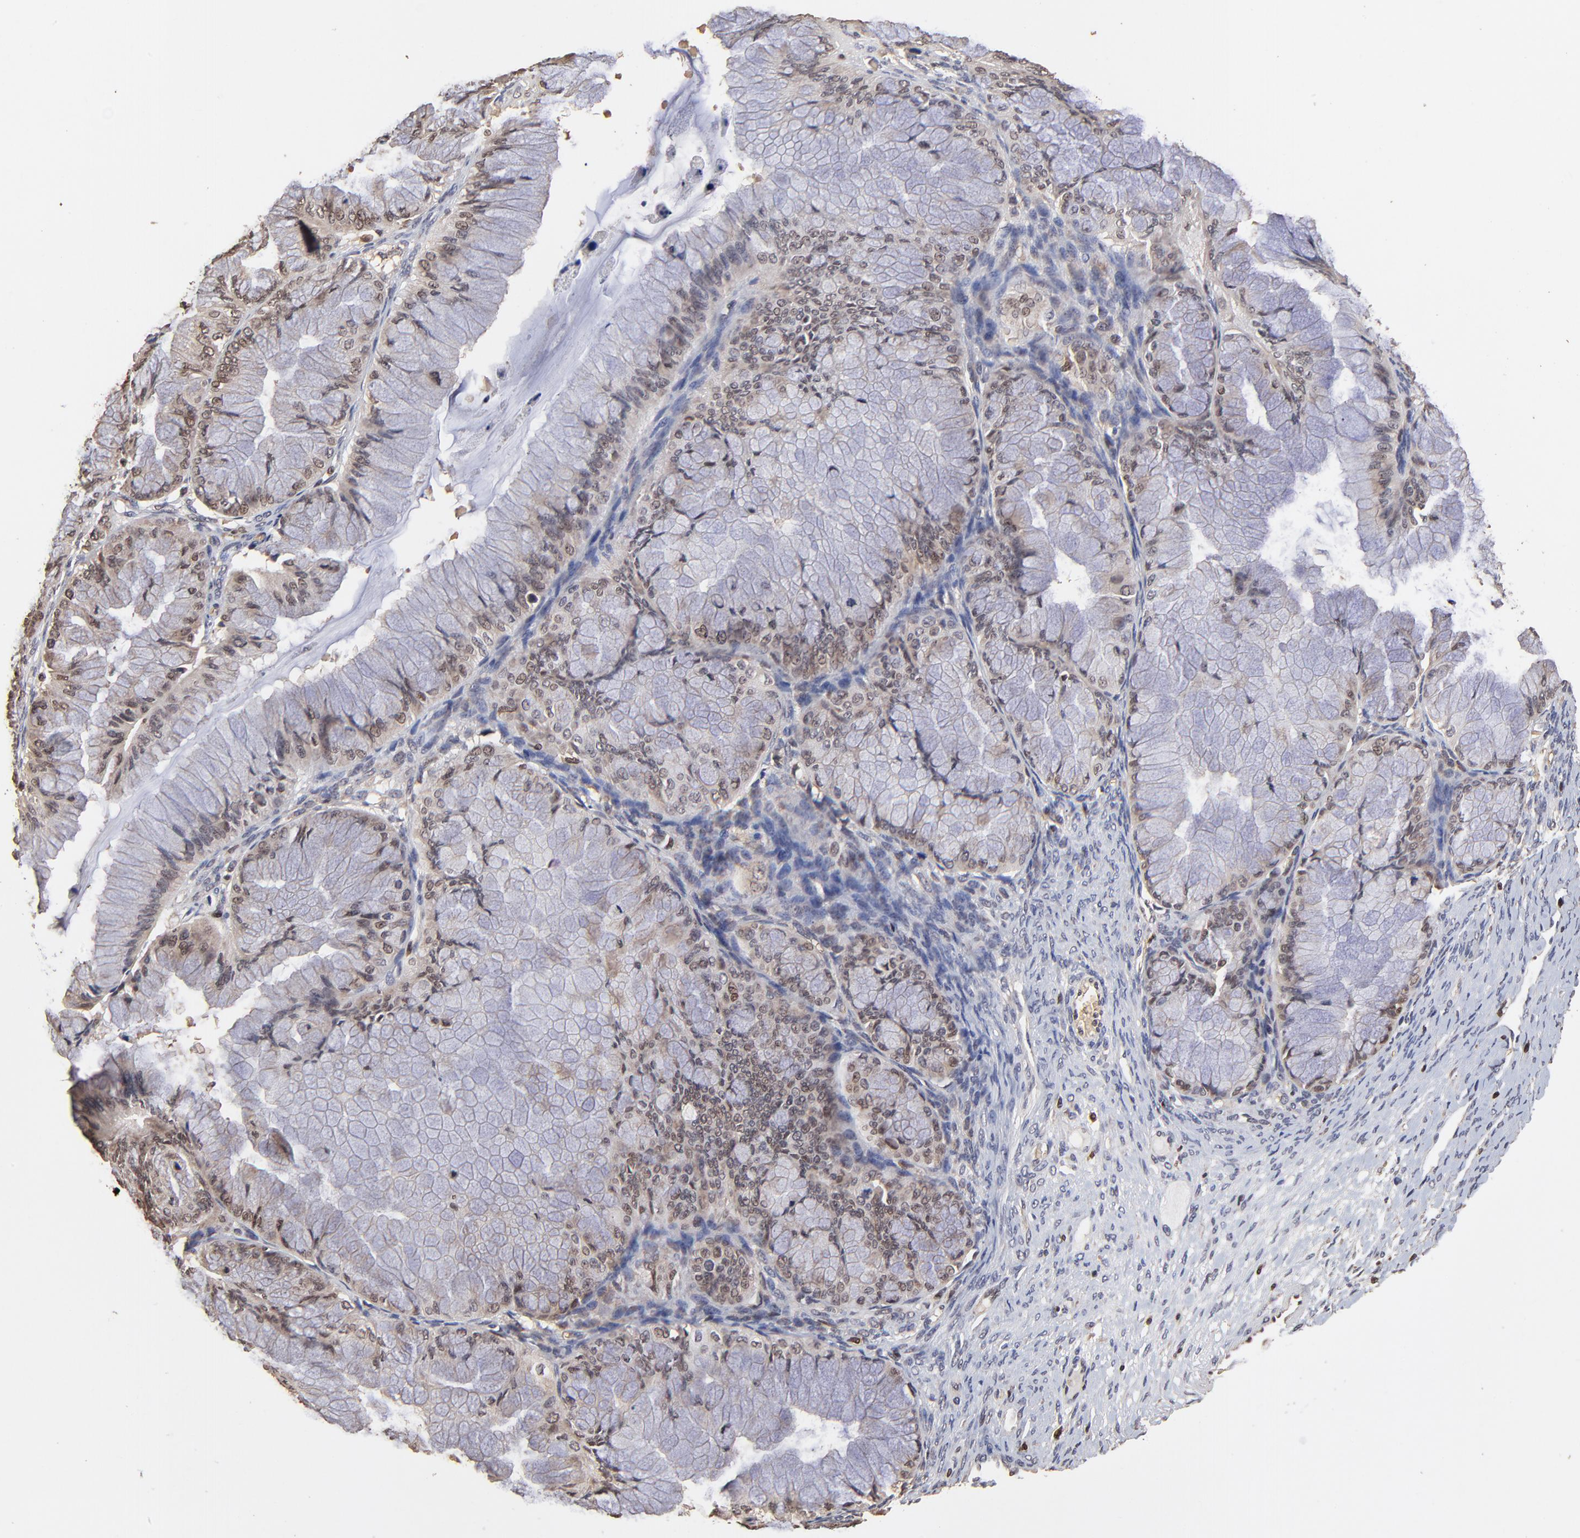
{"staining": {"intensity": "weak", "quantity": "25%-75%", "location": "nuclear"}, "tissue": "ovarian cancer", "cell_type": "Tumor cells", "image_type": "cancer", "snomed": [{"axis": "morphology", "description": "Cystadenocarcinoma, mucinous, NOS"}, {"axis": "topography", "description": "Ovary"}], "caption": "An immunohistochemistry image of neoplastic tissue is shown. Protein staining in brown highlights weak nuclear positivity in ovarian cancer within tumor cells.", "gene": "CASP1", "patient": {"sex": "female", "age": 63}}